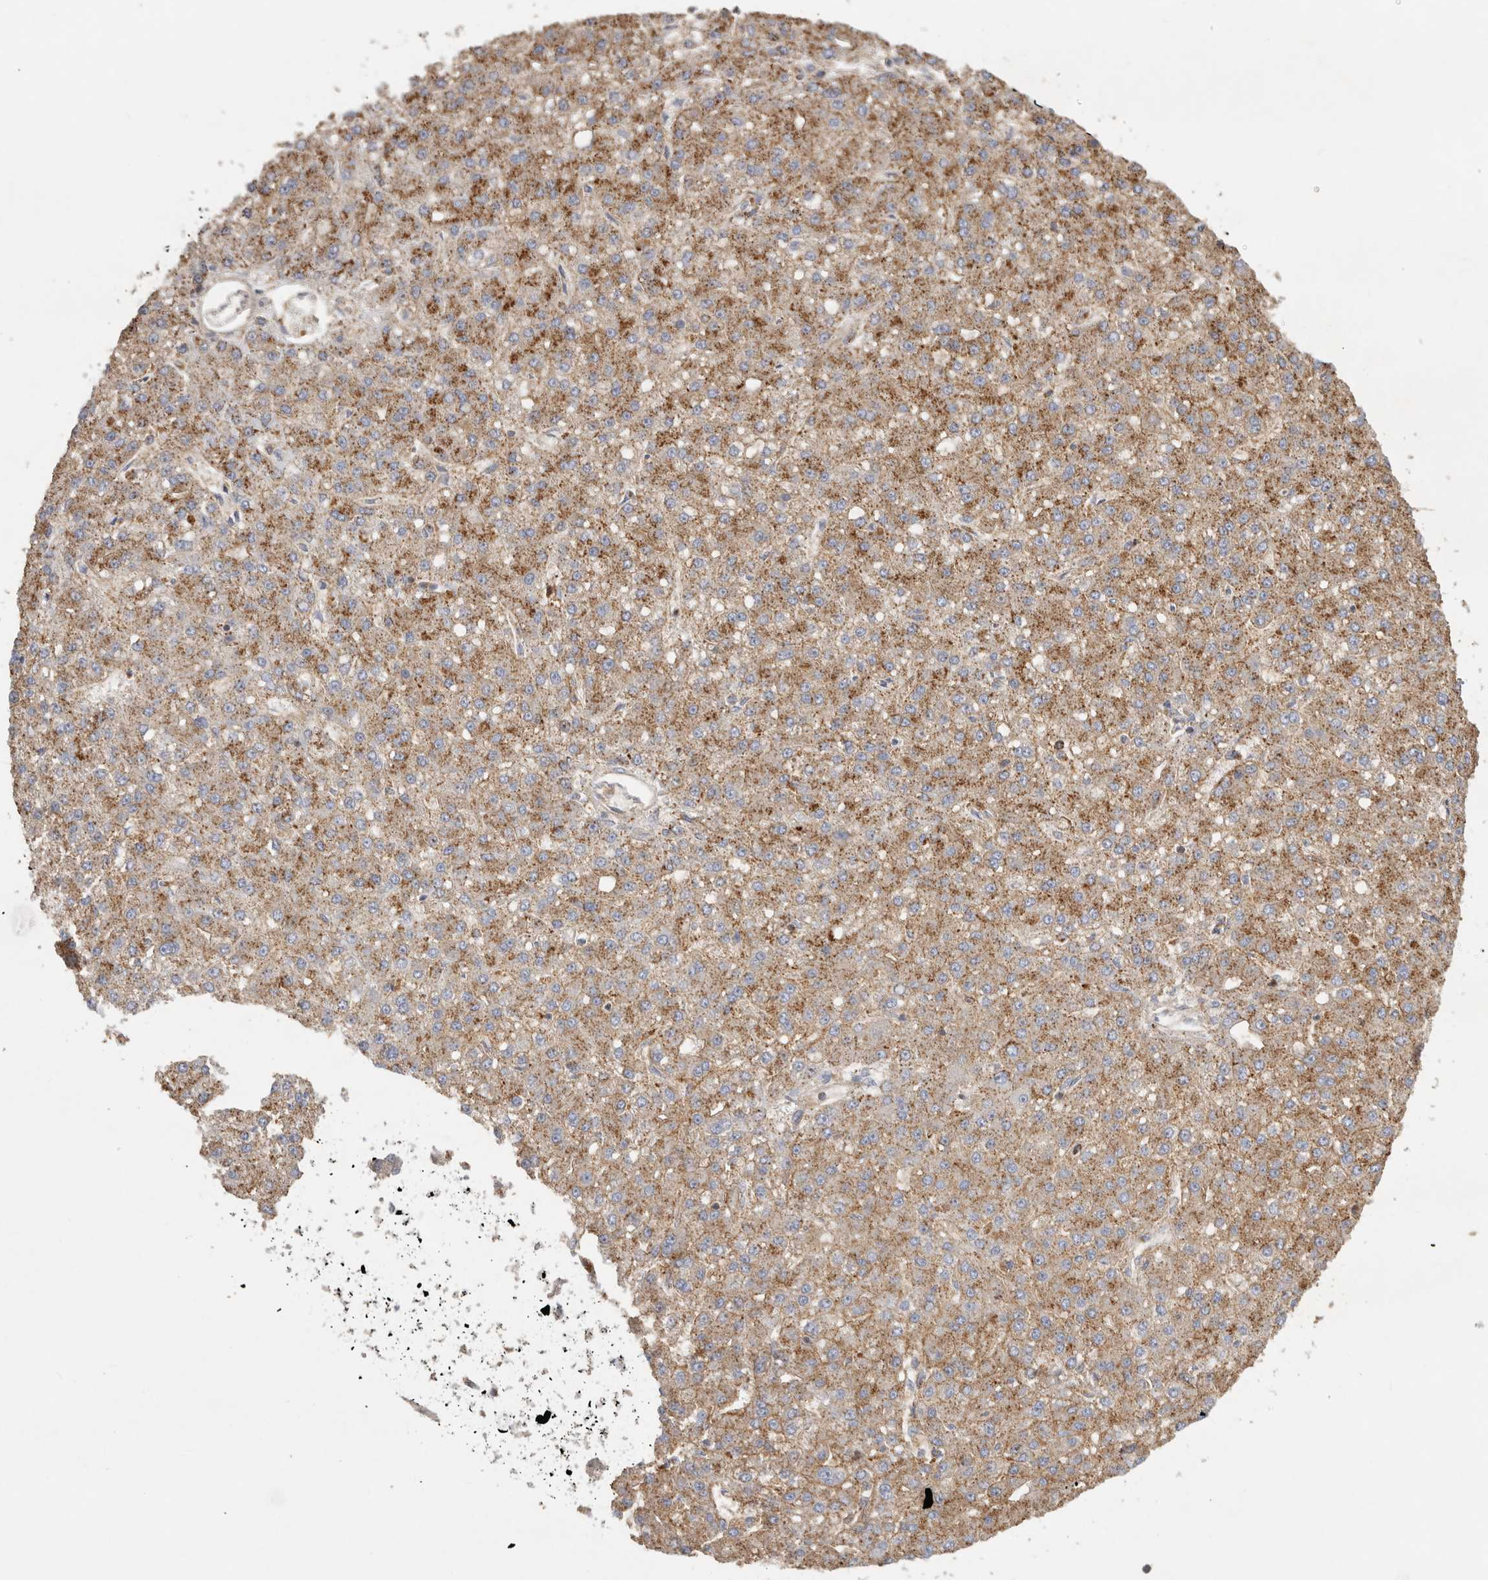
{"staining": {"intensity": "moderate", "quantity": ">75%", "location": "cytoplasmic/membranous"}, "tissue": "liver cancer", "cell_type": "Tumor cells", "image_type": "cancer", "snomed": [{"axis": "morphology", "description": "Carcinoma, Hepatocellular, NOS"}, {"axis": "topography", "description": "Liver"}], "caption": "Human liver hepatocellular carcinoma stained with a brown dye demonstrates moderate cytoplasmic/membranous positive expression in approximately >75% of tumor cells.", "gene": "CHMP6", "patient": {"sex": "male", "age": 67}}